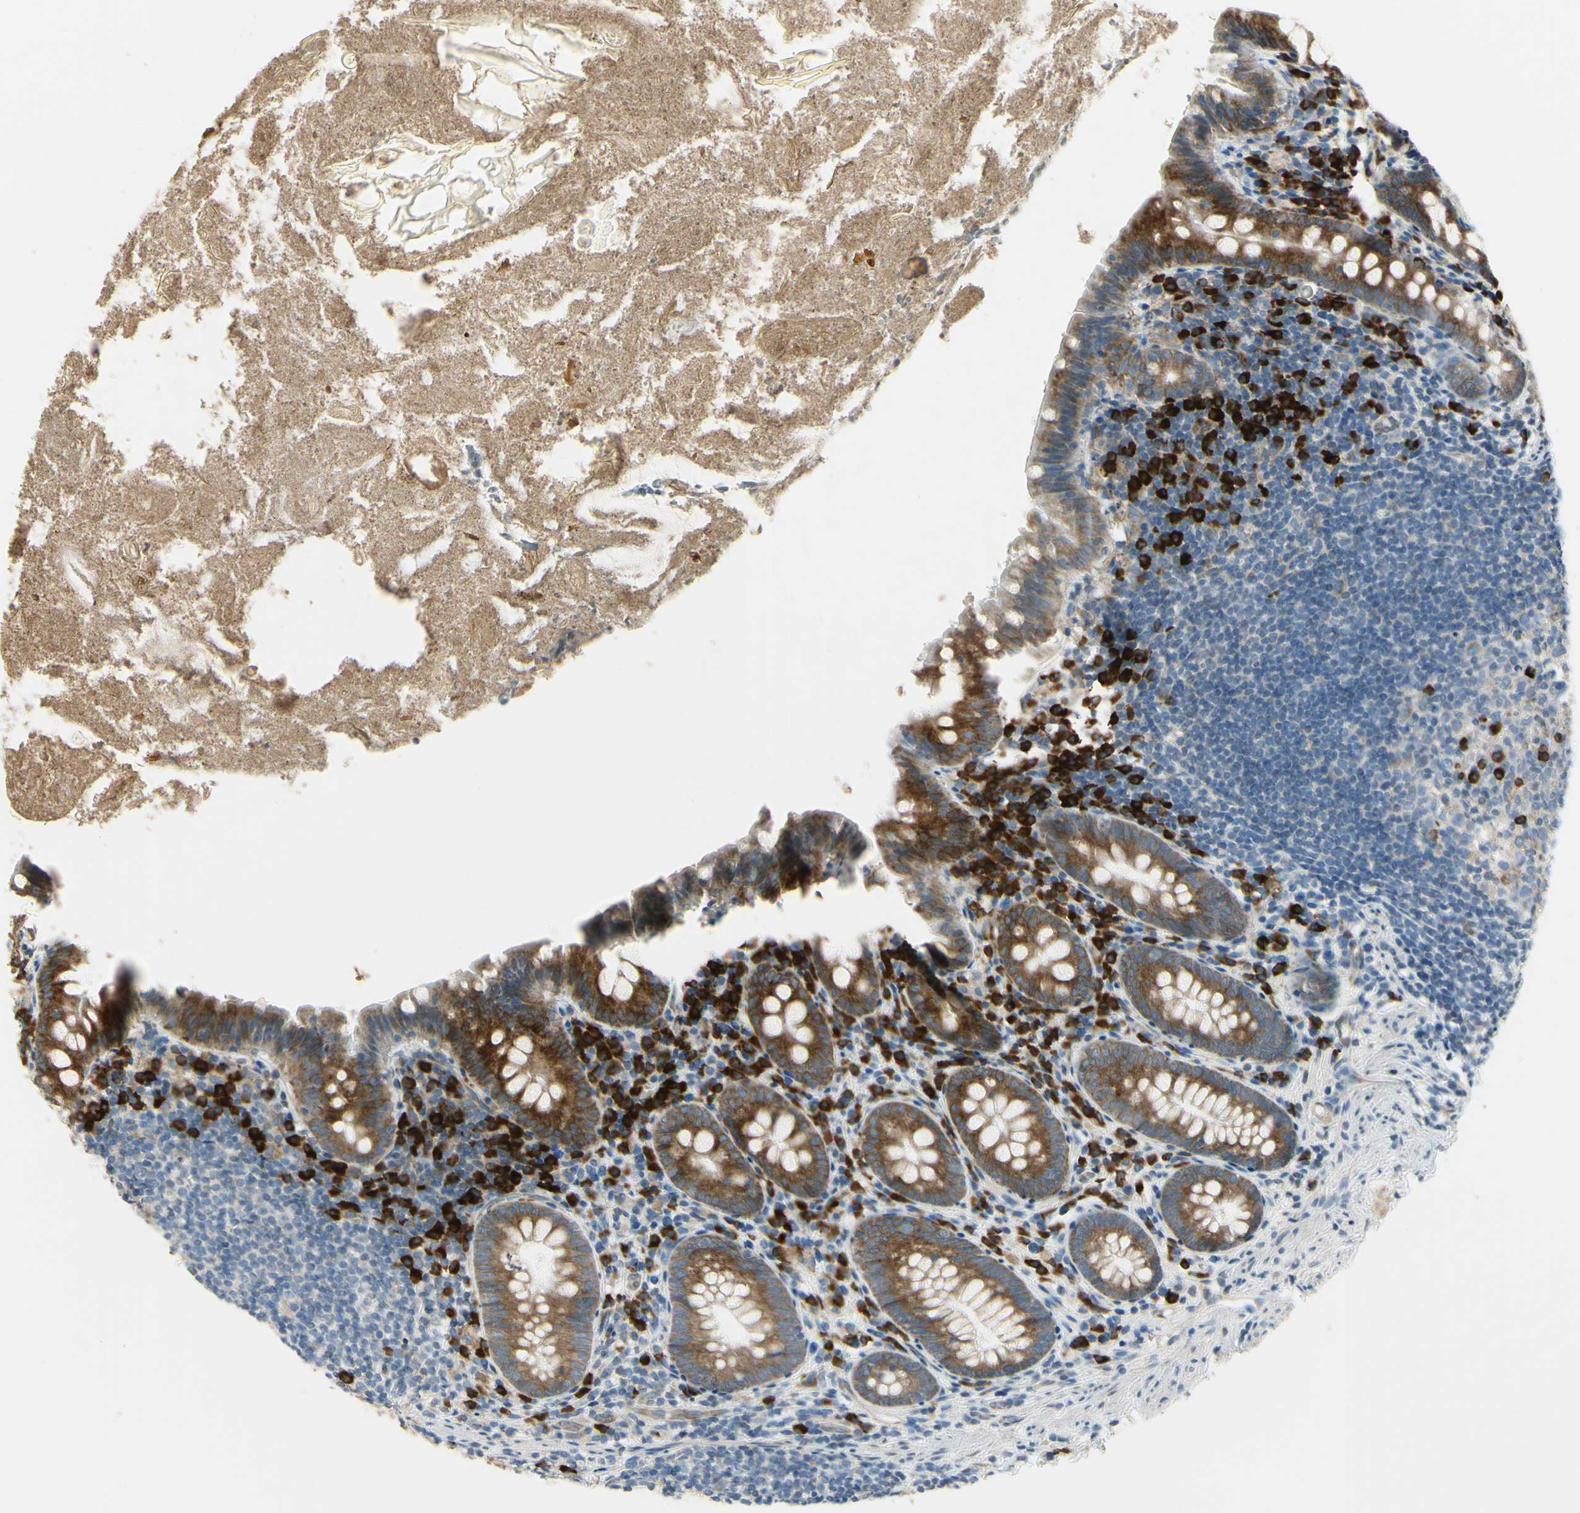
{"staining": {"intensity": "strong", "quantity": ">75%", "location": "cytoplasmic/membranous"}, "tissue": "appendix", "cell_type": "Glandular cells", "image_type": "normal", "snomed": [{"axis": "morphology", "description": "Normal tissue, NOS"}, {"axis": "topography", "description": "Appendix"}], "caption": "The histopathology image shows staining of normal appendix, revealing strong cytoplasmic/membranous protein staining (brown color) within glandular cells. (Stains: DAB (3,3'-diaminobenzidine) in brown, nuclei in blue, Microscopy: brightfield microscopy at high magnification).", "gene": "SELENOS", "patient": {"sex": "male", "age": 52}}